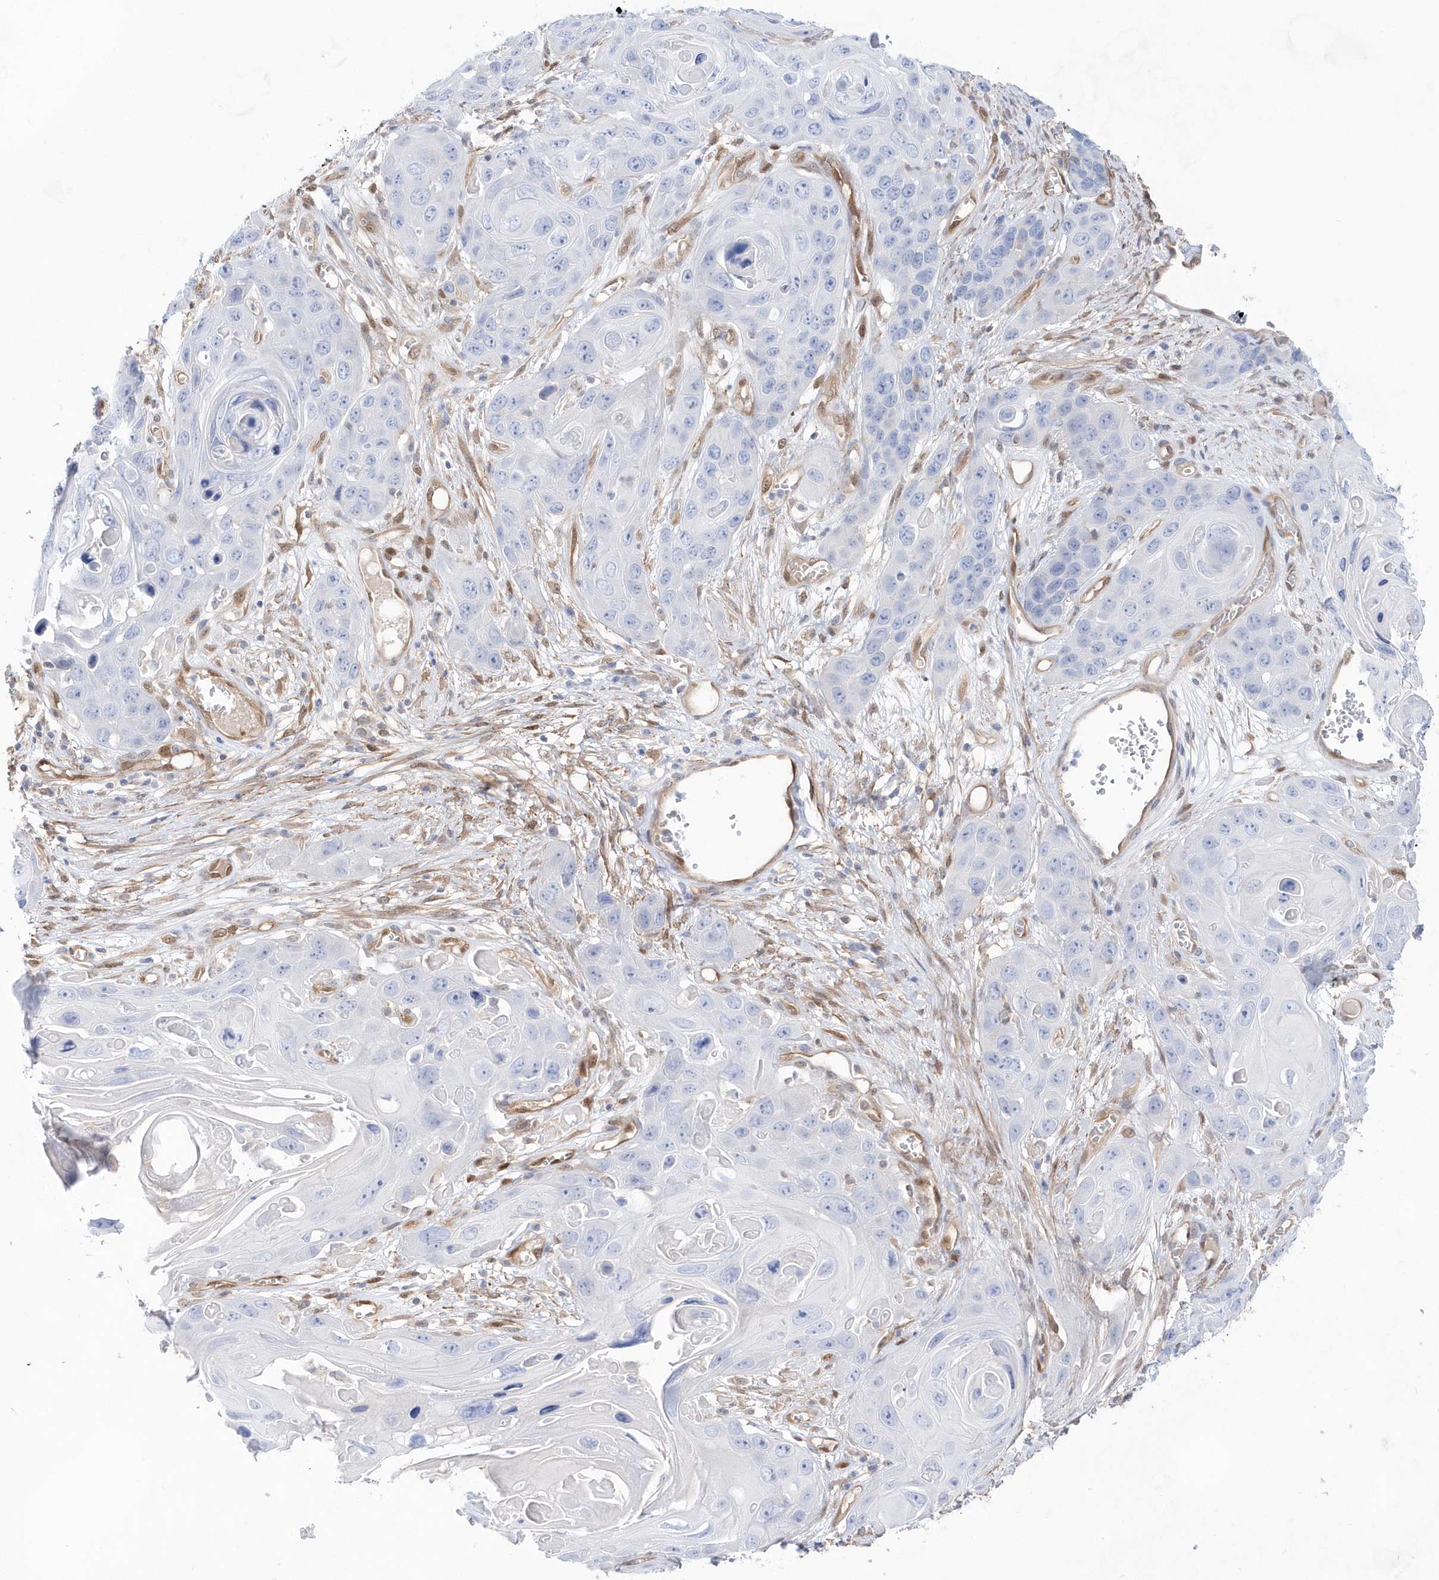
{"staining": {"intensity": "negative", "quantity": "none", "location": "none"}, "tissue": "skin cancer", "cell_type": "Tumor cells", "image_type": "cancer", "snomed": [{"axis": "morphology", "description": "Squamous cell carcinoma, NOS"}, {"axis": "topography", "description": "Skin"}], "caption": "Tumor cells are negative for brown protein staining in skin cancer (squamous cell carcinoma).", "gene": "BDH2", "patient": {"sex": "male", "age": 55}}